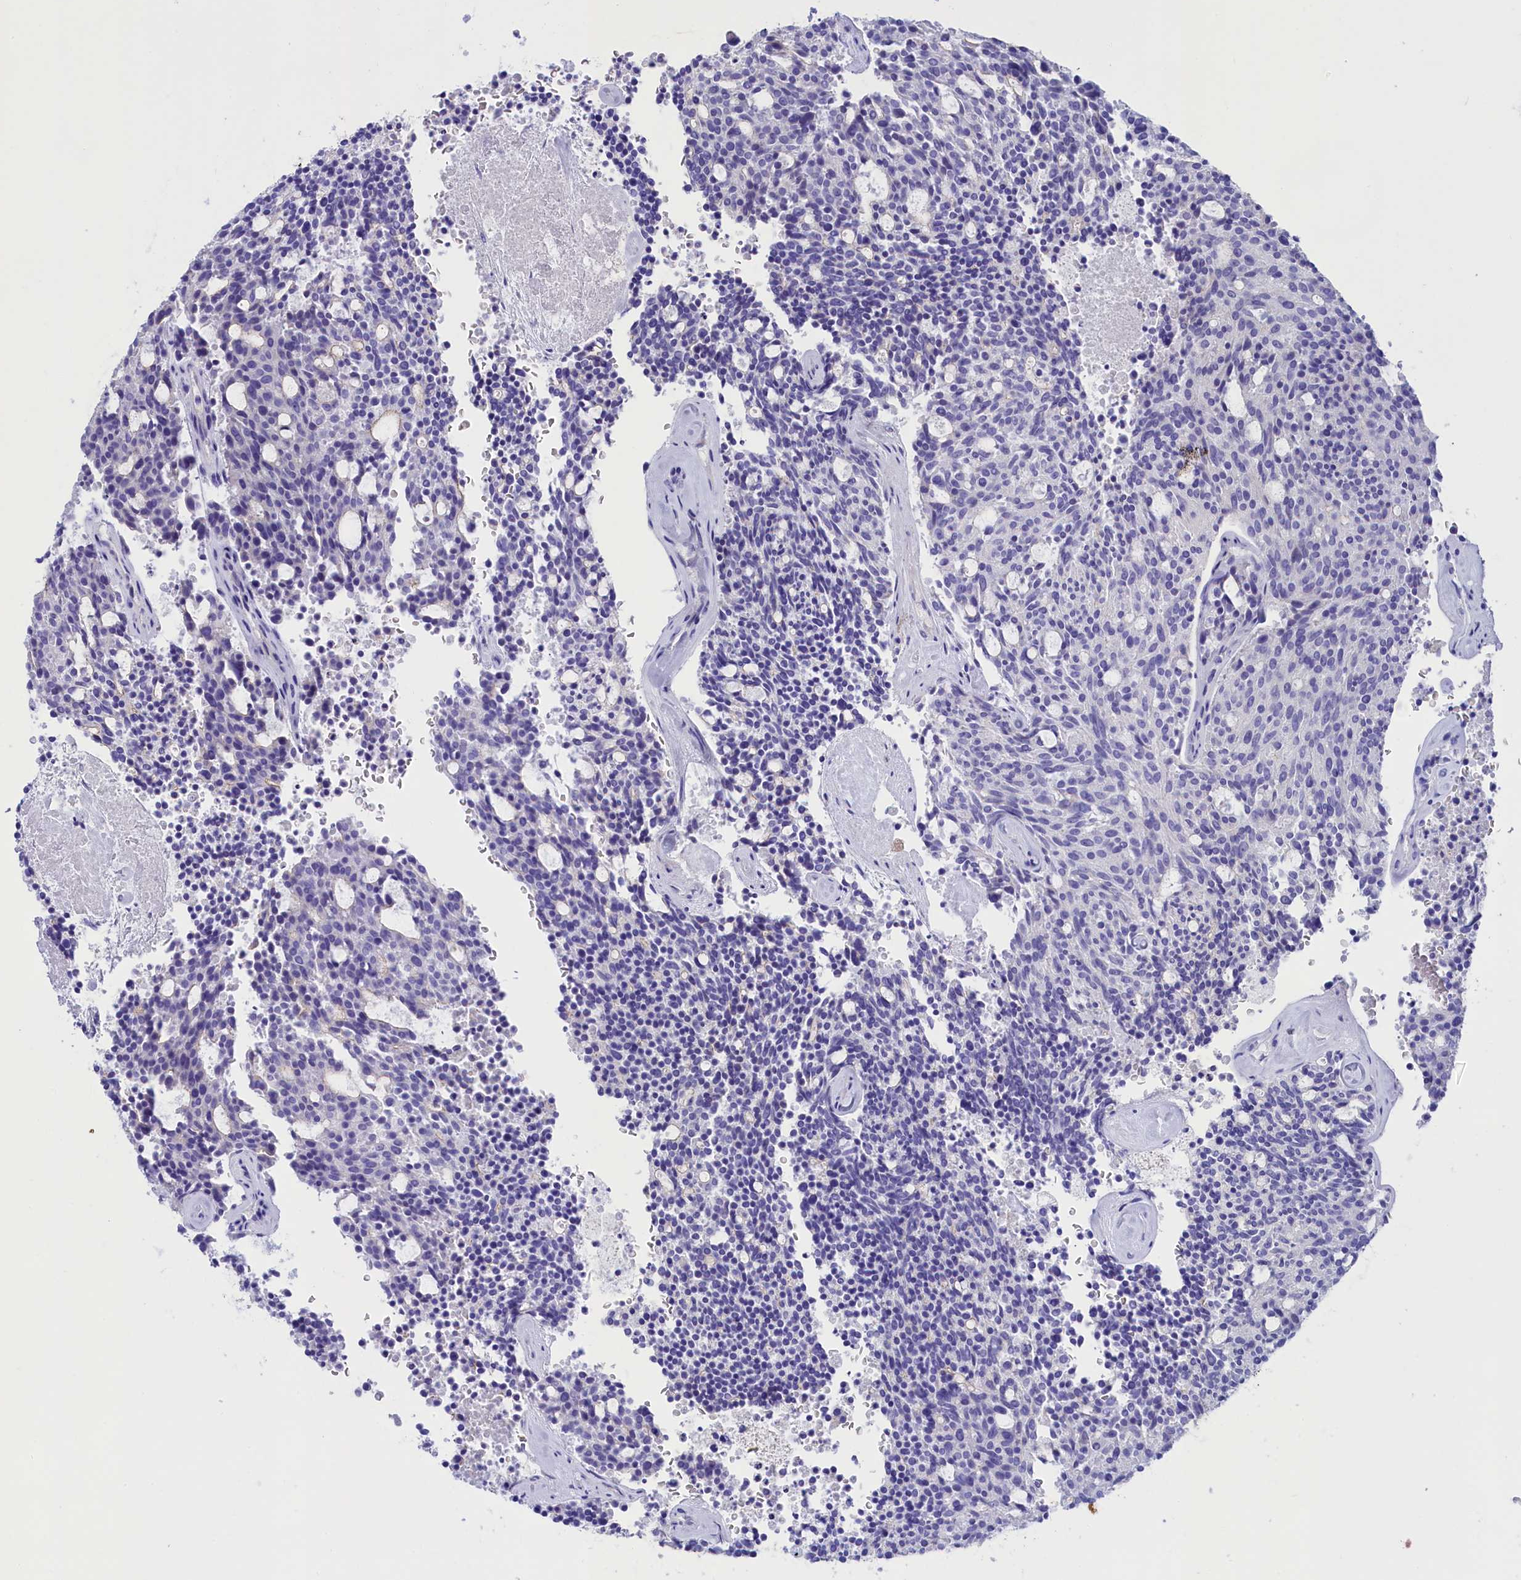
{"staining": {"intensity": "negative", "quantity": "none", "location": "none"}, "tissue": "carcinoid", "cell_type": "Tumor cells", "image_type": "cancer", "snomed": [{"axis": "morphology", "description": "Carcinoid, malignant, NOS"}, {"axis": "topography", "description": "Pancreas"}], "caption": "The histopathology image exhibits no staining of tumor cells in carcinoid (malignant).", "gene": "SULT2A1", "patient": {"sex": "female", "age": 54}}